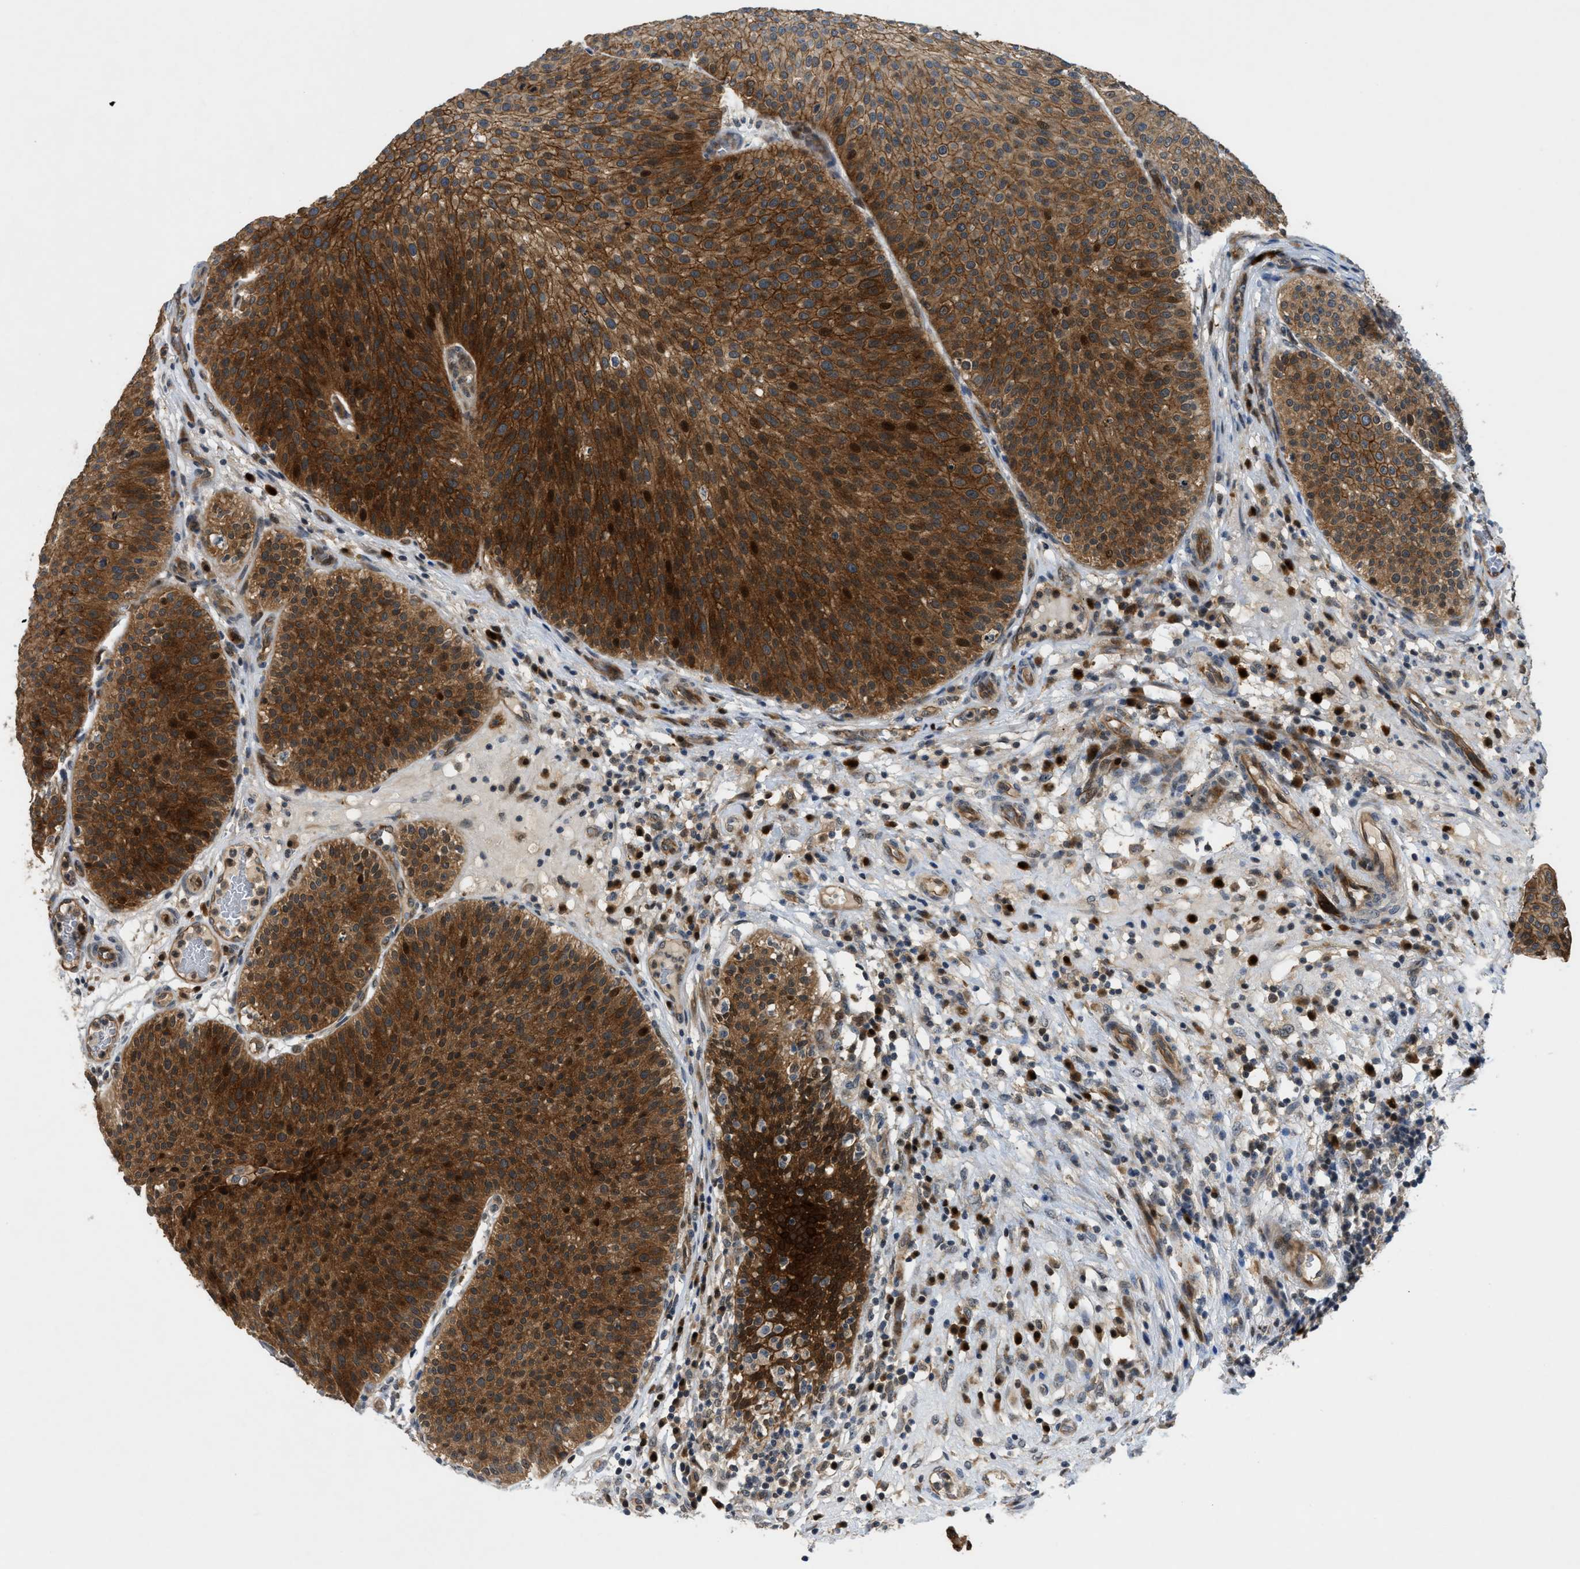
{"staining": {"intensity": "moderate", "quantity": ">75%", "location": "cytoplasmic/membranous,nuclear"}, "tissue": "urothelial cancer", "cell_type": "Tumor cells", "image_type": "cancer", "snomed": [{"axis": "morphology", "description": "Urothelial carcinoma, Low grade"}, {"axis": "topography", "description": "Smooth muscle"}, {"axis": "topography", "description": "Urinary bladder"}], "caption": "A brown stain highlights moderate cytoplasmic/membranous and nuclear positivity of a protein in urothelial cancer tumor cells. Nuclei are stained in blue.", "gene": "TRAK2", "patient": {"sex": "male", "age": 60}}